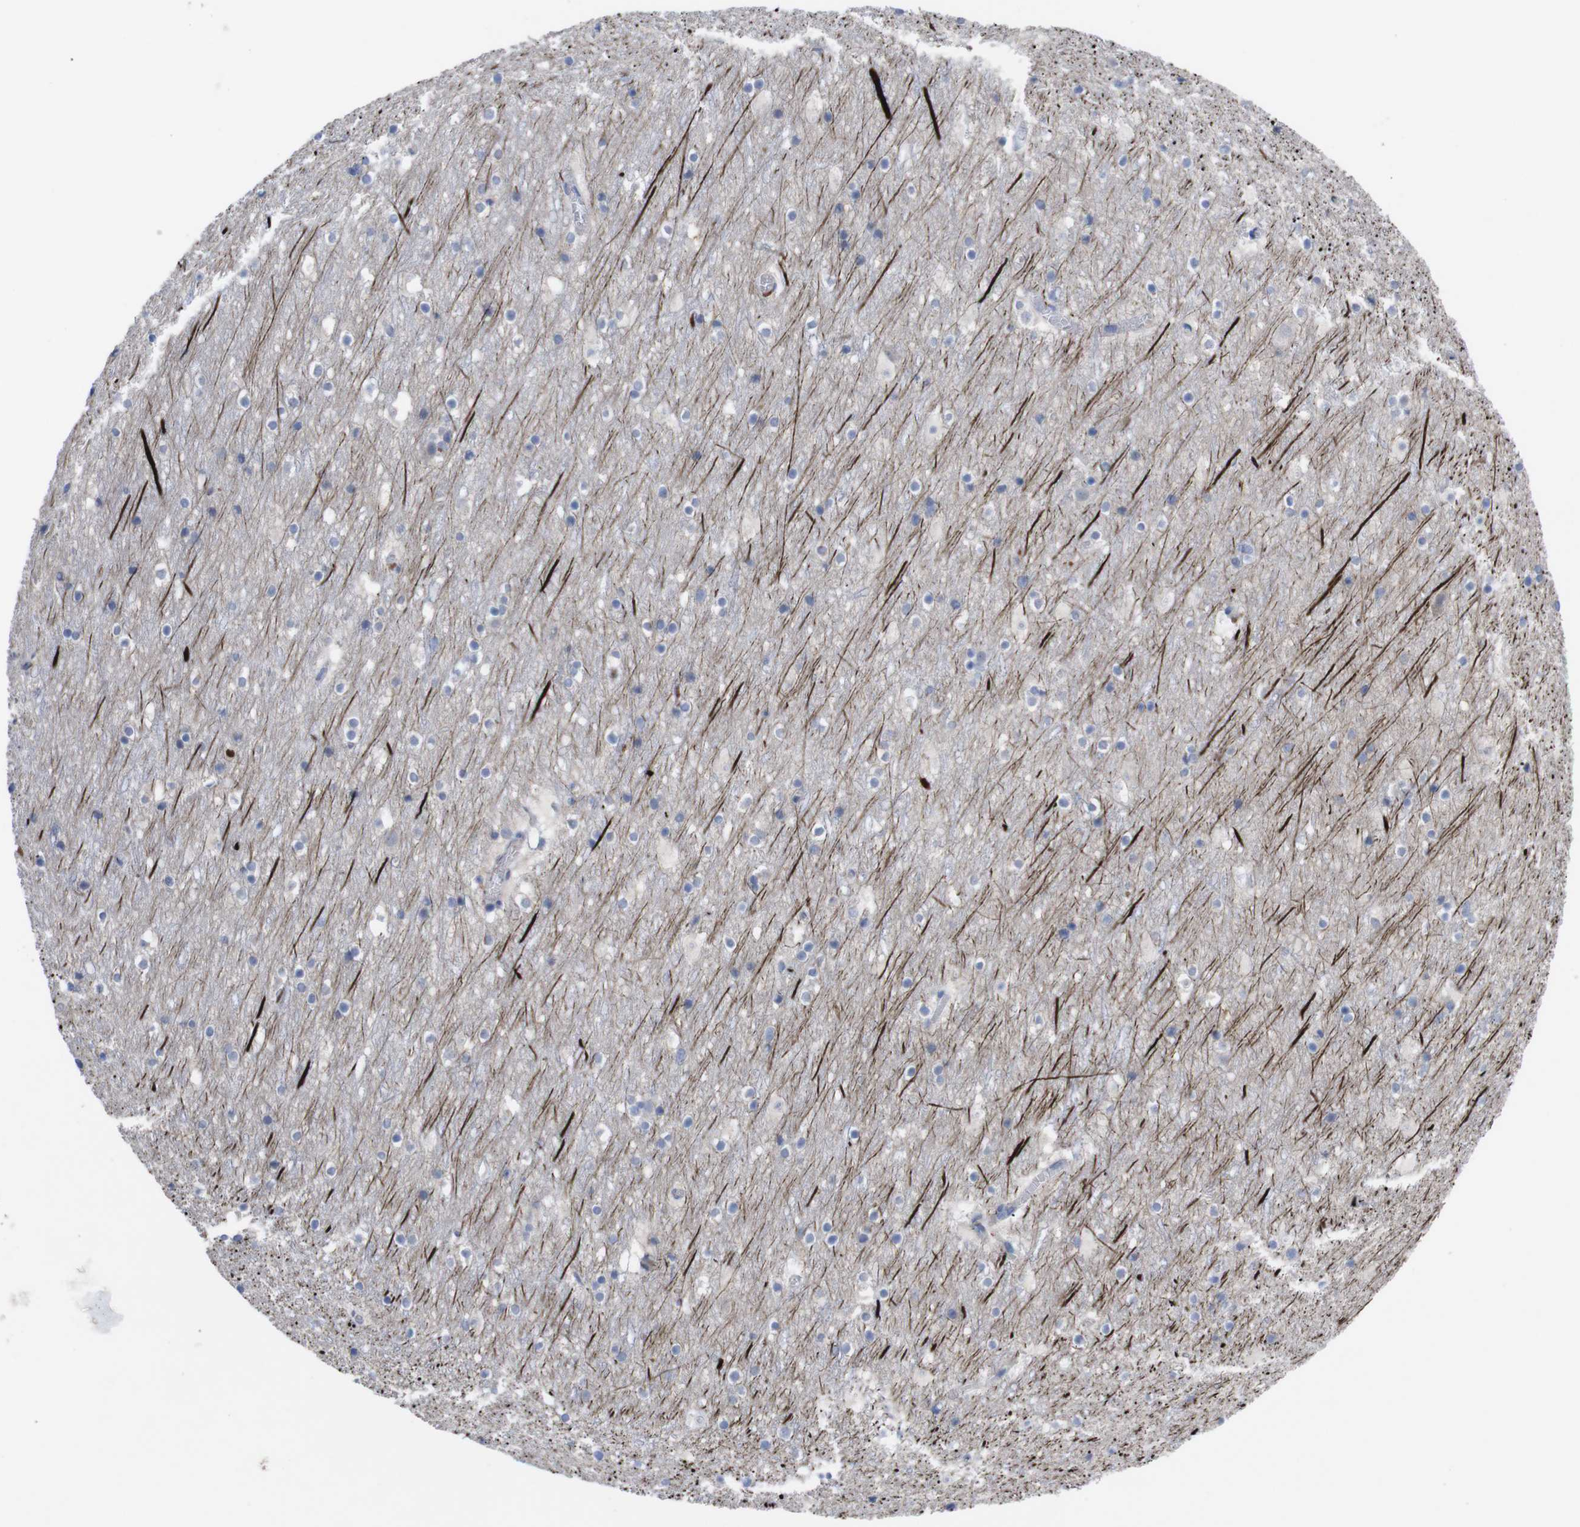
{"staining": {"intensity": "negative", "quantity": "none", "location": "none"}, "tissue": "cerebral cortex", "cell_type": "Endothelial cells", "image_type": "normal", "snomed": [{"axis": "morphology", "description": "Normal tissue, NOS"}, {"axis": "topography", "description": "Cerebral cortex"}], "caption": "Endothelial cells show no significant positivity in unremarkable cerebral cortex. (DAB IHC with hematoxylin counter stain).", "gene": "C5AR1", "patient": {"sex": "male", "age": 45}}